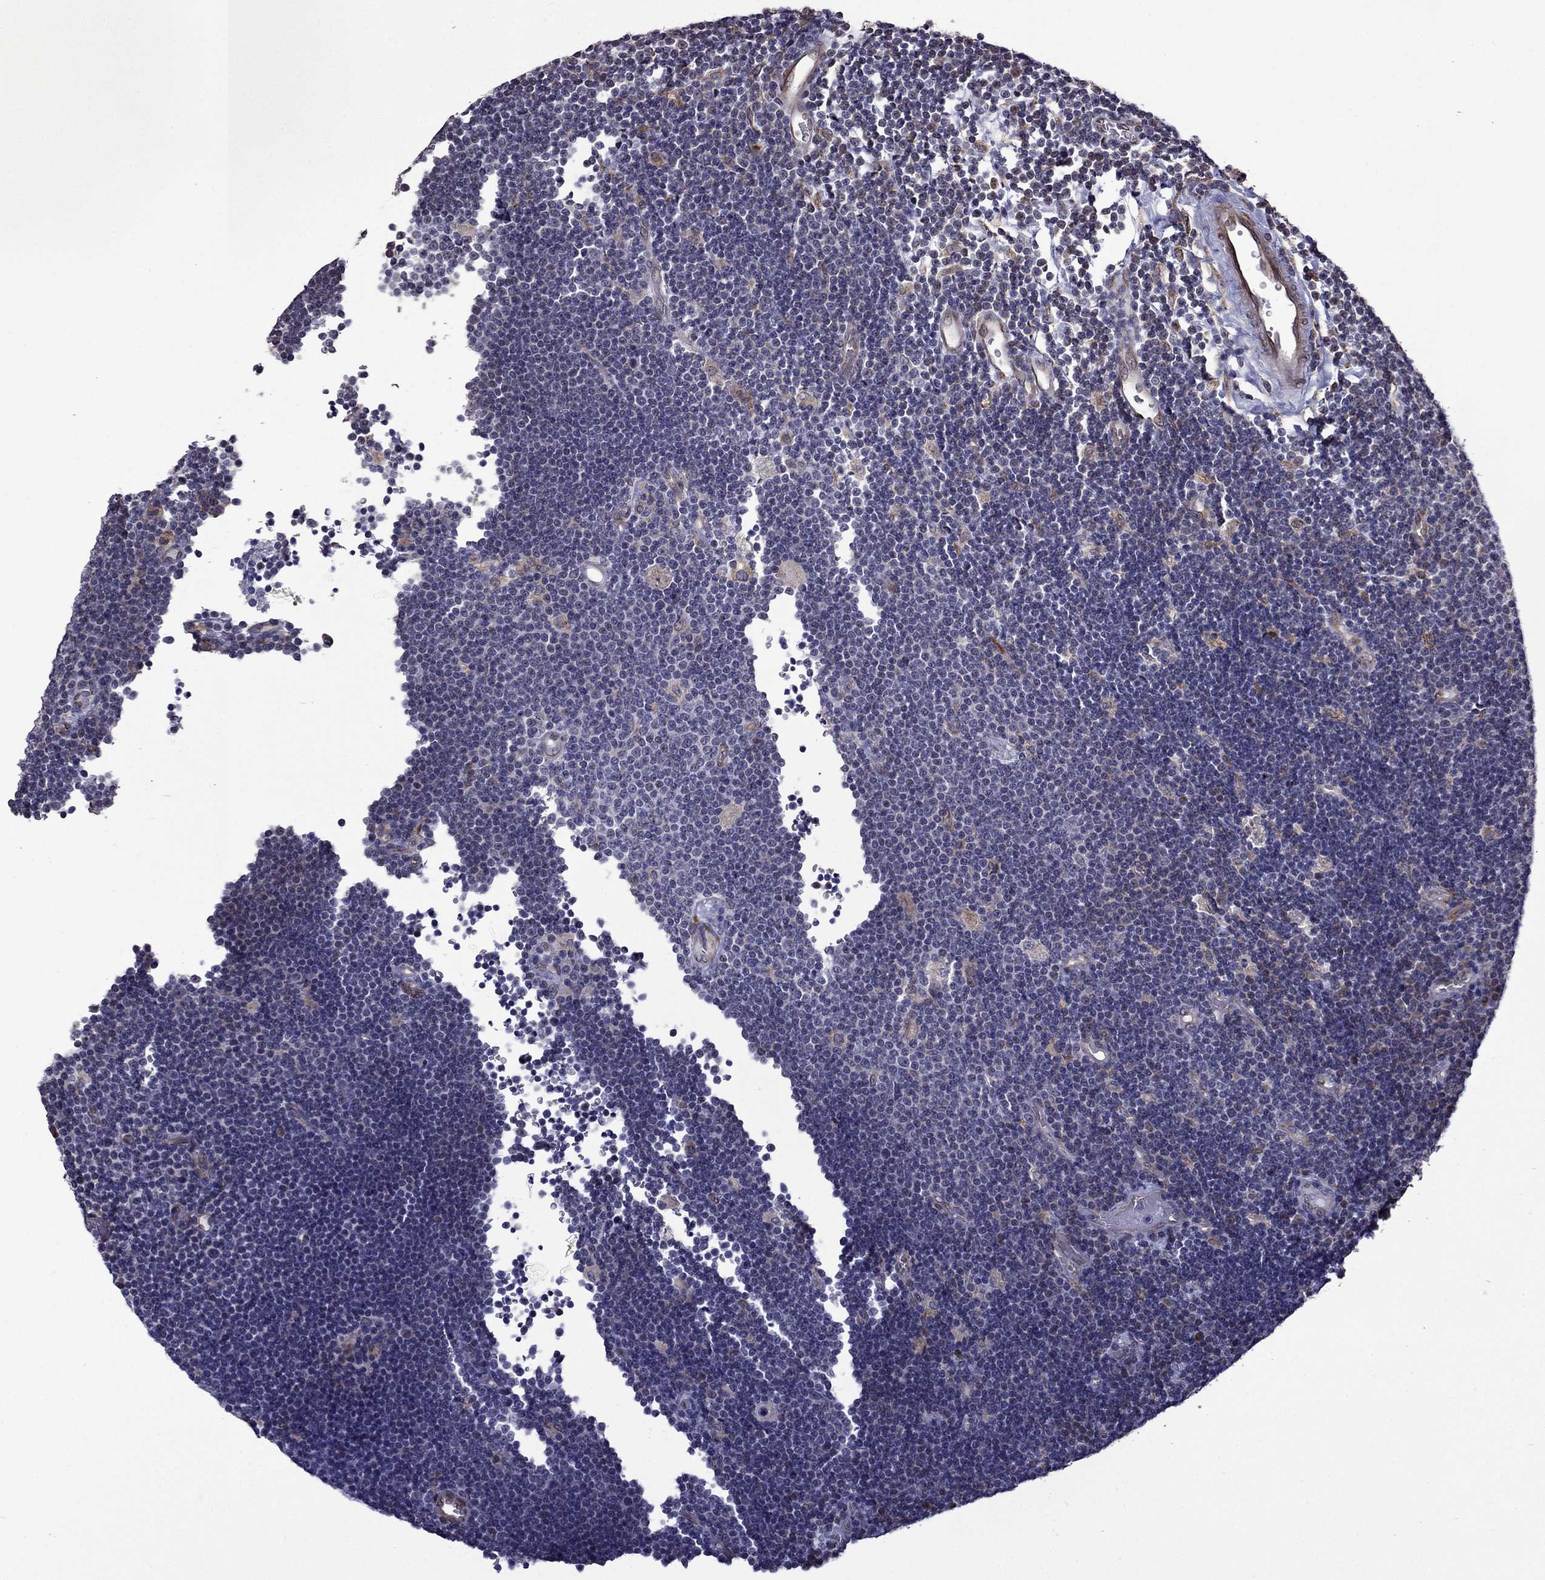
{"staining": {"intensity": "negative", "quantity": "none", "location": "none"}, "tissue": "lymphoma", "cell_type": "Tumor cells", "image_type": "cancer", "snomed": [{"axis": "morphology", "description": "Malignant lymphoma, non-Hodgkin's type, Low grade"}, {"axis": "topography", "description": "Brain"}], "caption": "IHC image of neoplastic tissue: low-grade malignant lymphoma, non-Hodgkin's type stained with DAB displays no significant protein staining in tumor cells. (Brightfield microscopy of DAB (3,3'-diaminobenzidine) immunohistochemistry (IHC) at high magnification).", "gene": "IKBIP", "patient": {"sex": "female", "age": 66}}